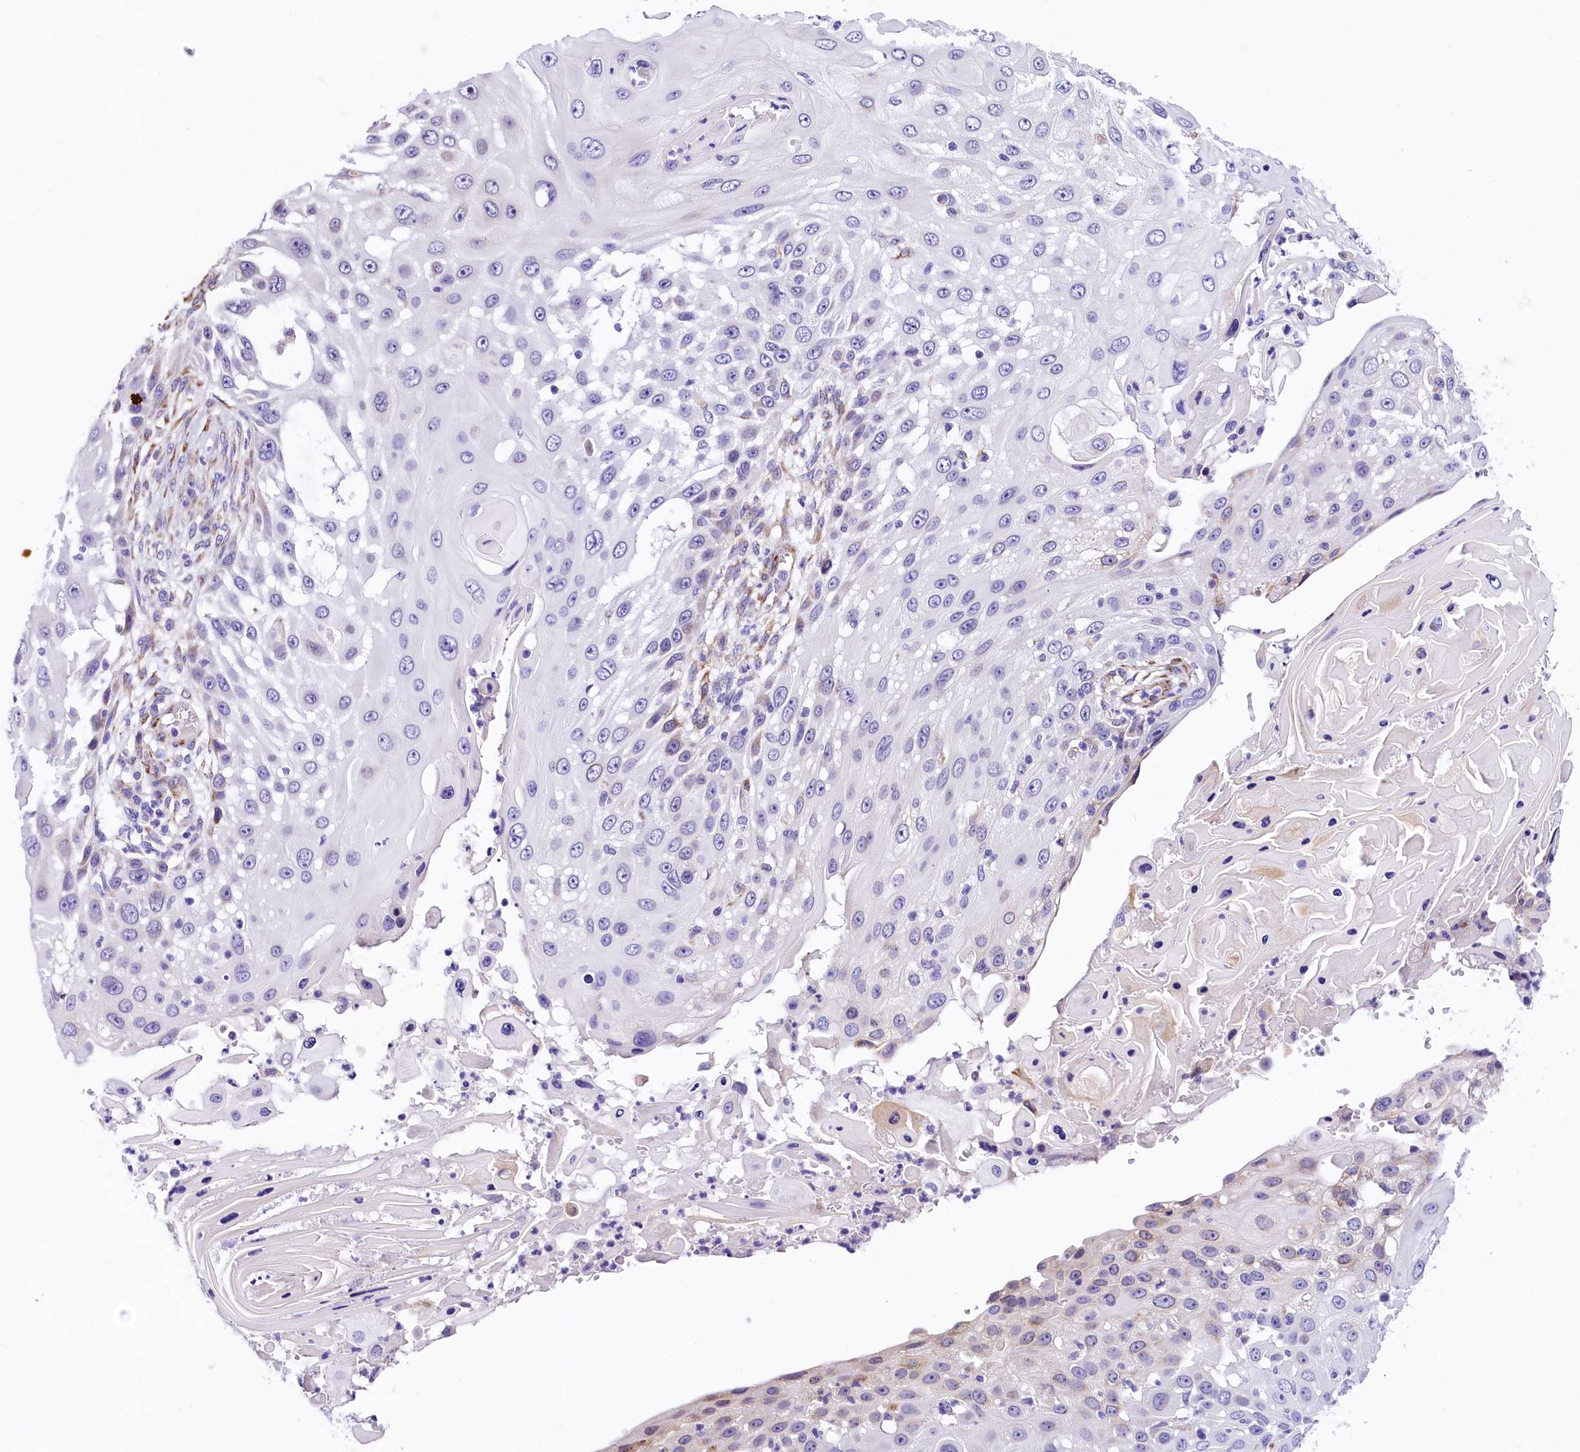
{"staining": {"intensity": "moderate", "quantity": "<25%", "location": "cytoplasmic/membranous"}, "tissue": "skin cancer", "cell_type": "Tumor cells", "image_type": "cancer", "snomed": [{"axis": "morphology", "description": "Squamous cell carcinoma, NOS"}, {"axis": "topography", "description": "Skin"}], "caption": "Skin cancer (squamous cell carcinoma) stained with a protein marker displays moderate staining in tumor cells.", "gene": "ITGA1", "patient": {"sex": "female", "age": 44}}